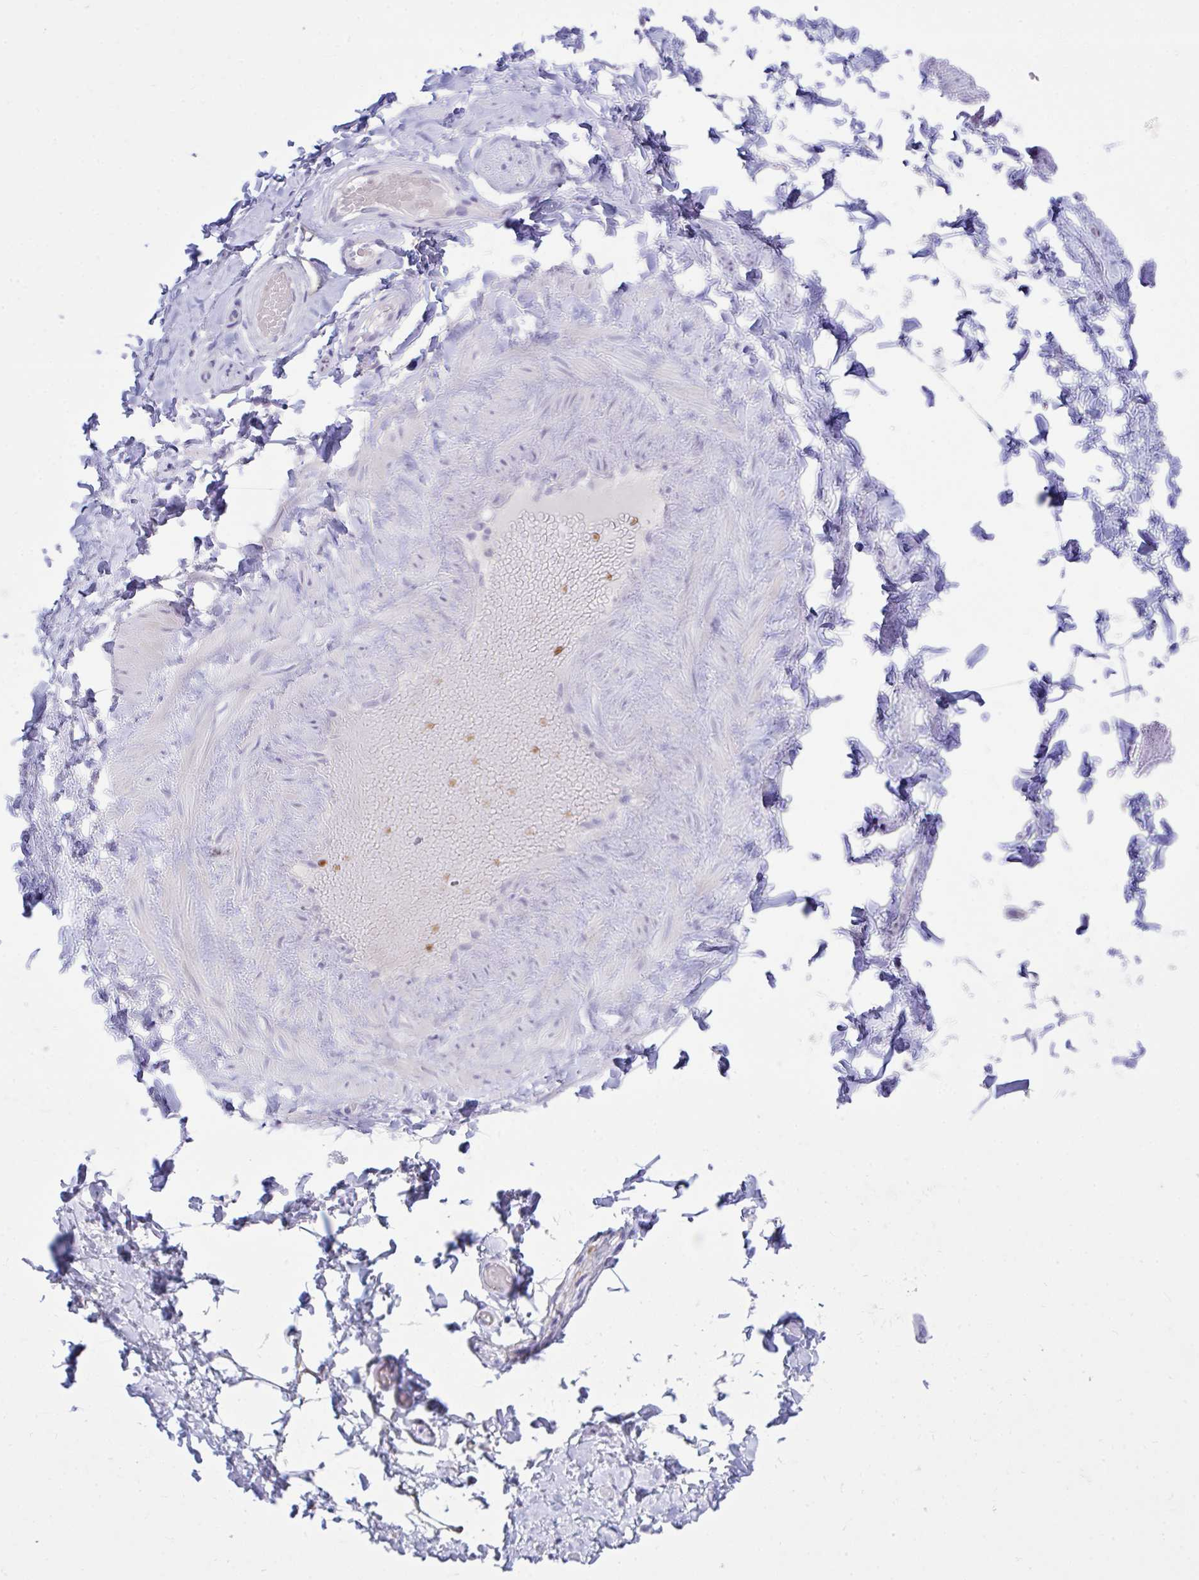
{"staining": {"intensity": "negative", "quantity": "none", "location": "none"}, "tissue": "adipose tissue", "cell_type": "Adipocytes", "image_type": "normal", "snomed": [{"axis": "morphology", "description": "Normal tissue, NOS"}, {"axis": "topography", "description": "Soft tissue"}, {"axis": "topography", "description": "Adipose tissue"}, {"axis": "topography", "description": "Vascular tissue"}, {"axis": "topography", "description": "Peripheral nerve tissue"}], "caption": "This is a image of immunohistochemistry (IHC) staining of benign adipose tissue, which shows no staining in adipocytes.", "gene": "PLEKHH1", "patient": {"sex": "male", "age": 29}}